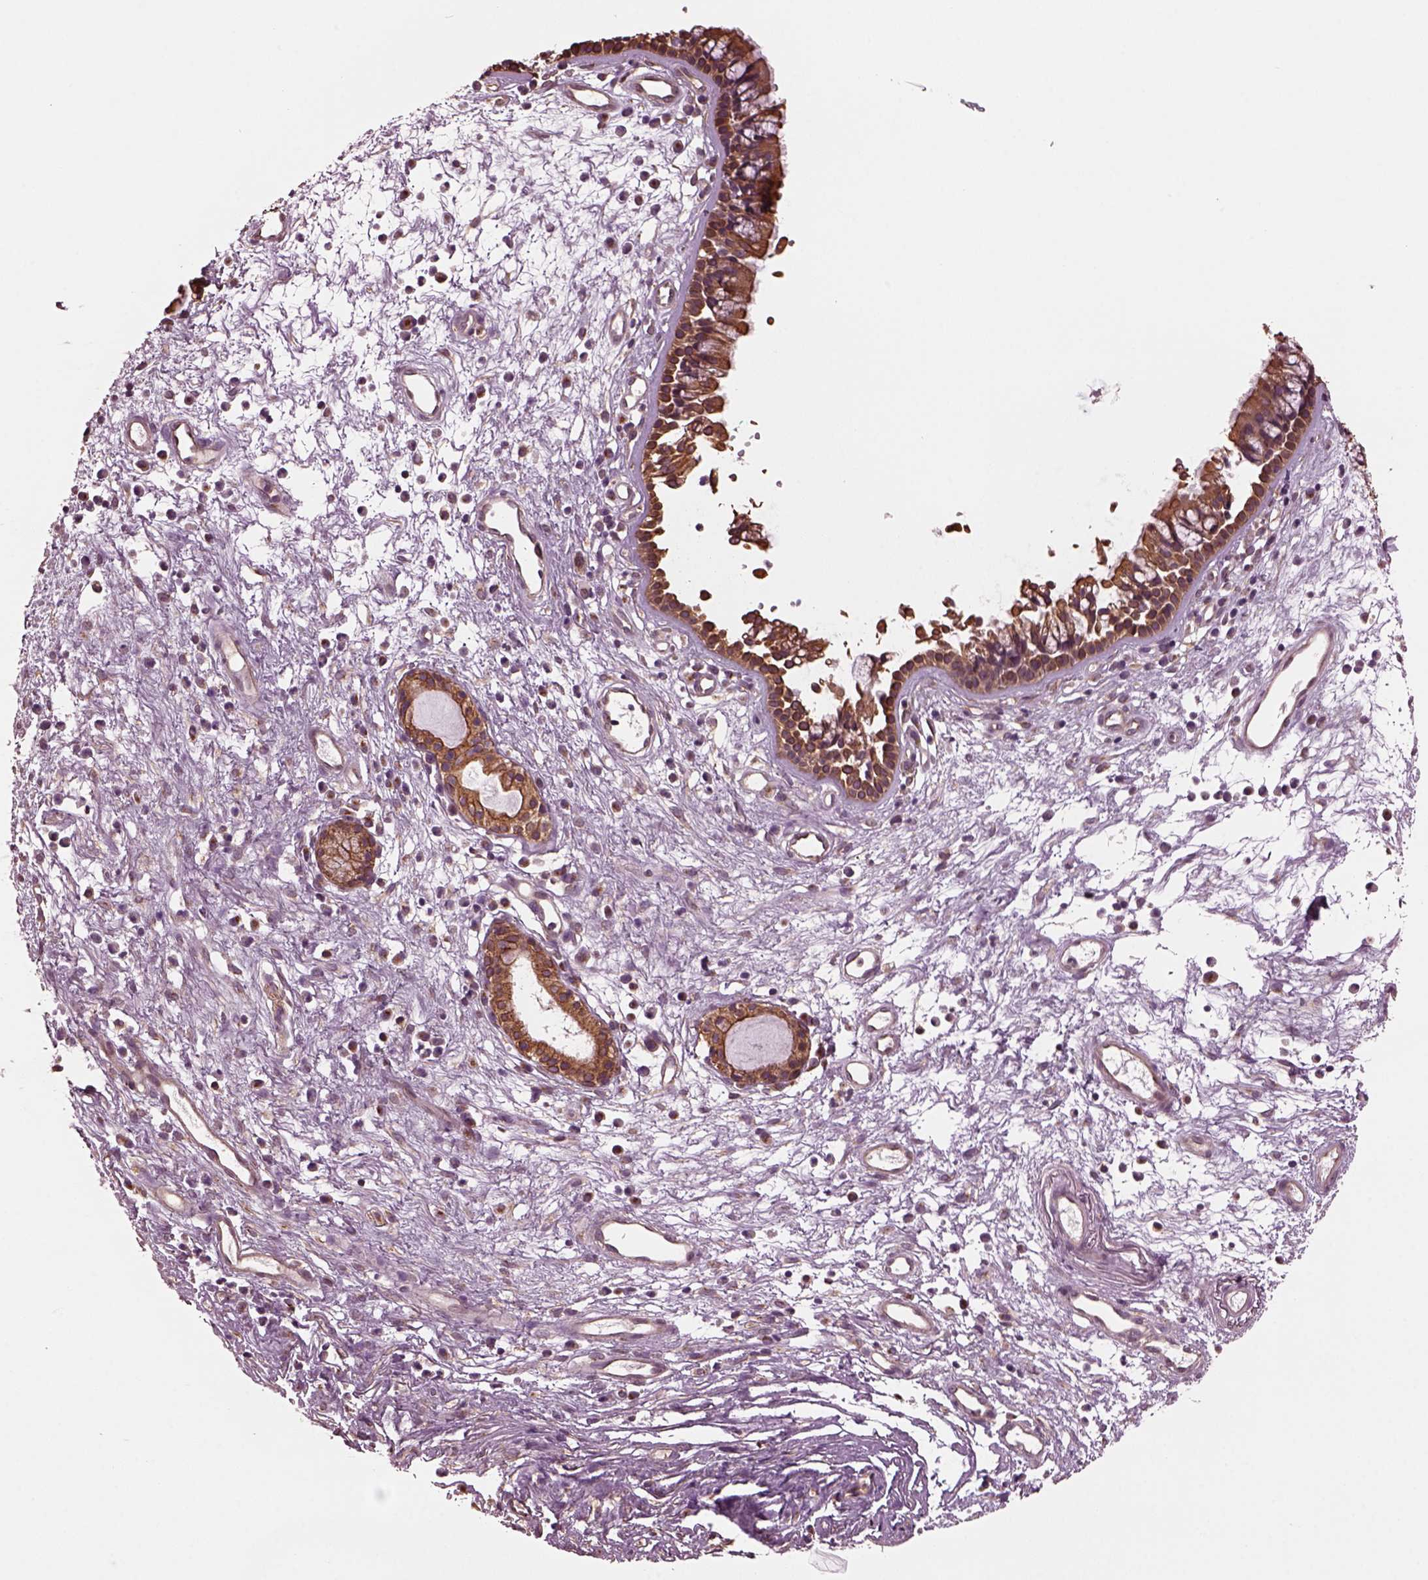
{"staining": {"intensity": "moderate", "quantity": ">75%", "location": "cytoplasmic/membranous,nuclear"}, "tissue": "nasopharynx", "cell_type": "Respiratory epithelial cells", "image_type": "normal", "snomed": [{"axis": "morphology", "description": "Normal tissue, NOS"}, {"axis": "topography", "description": "Nasopharynx"}], "caption": "Protein expression analysis of unremarkable nasopharynx exhibits moderate cytoplasmic/membranous,nuclear positivity in approximately >75% of respiratory epithelial cells.", "gene": "RUFY3", "patient": {"sex": "male", "age": 77}}